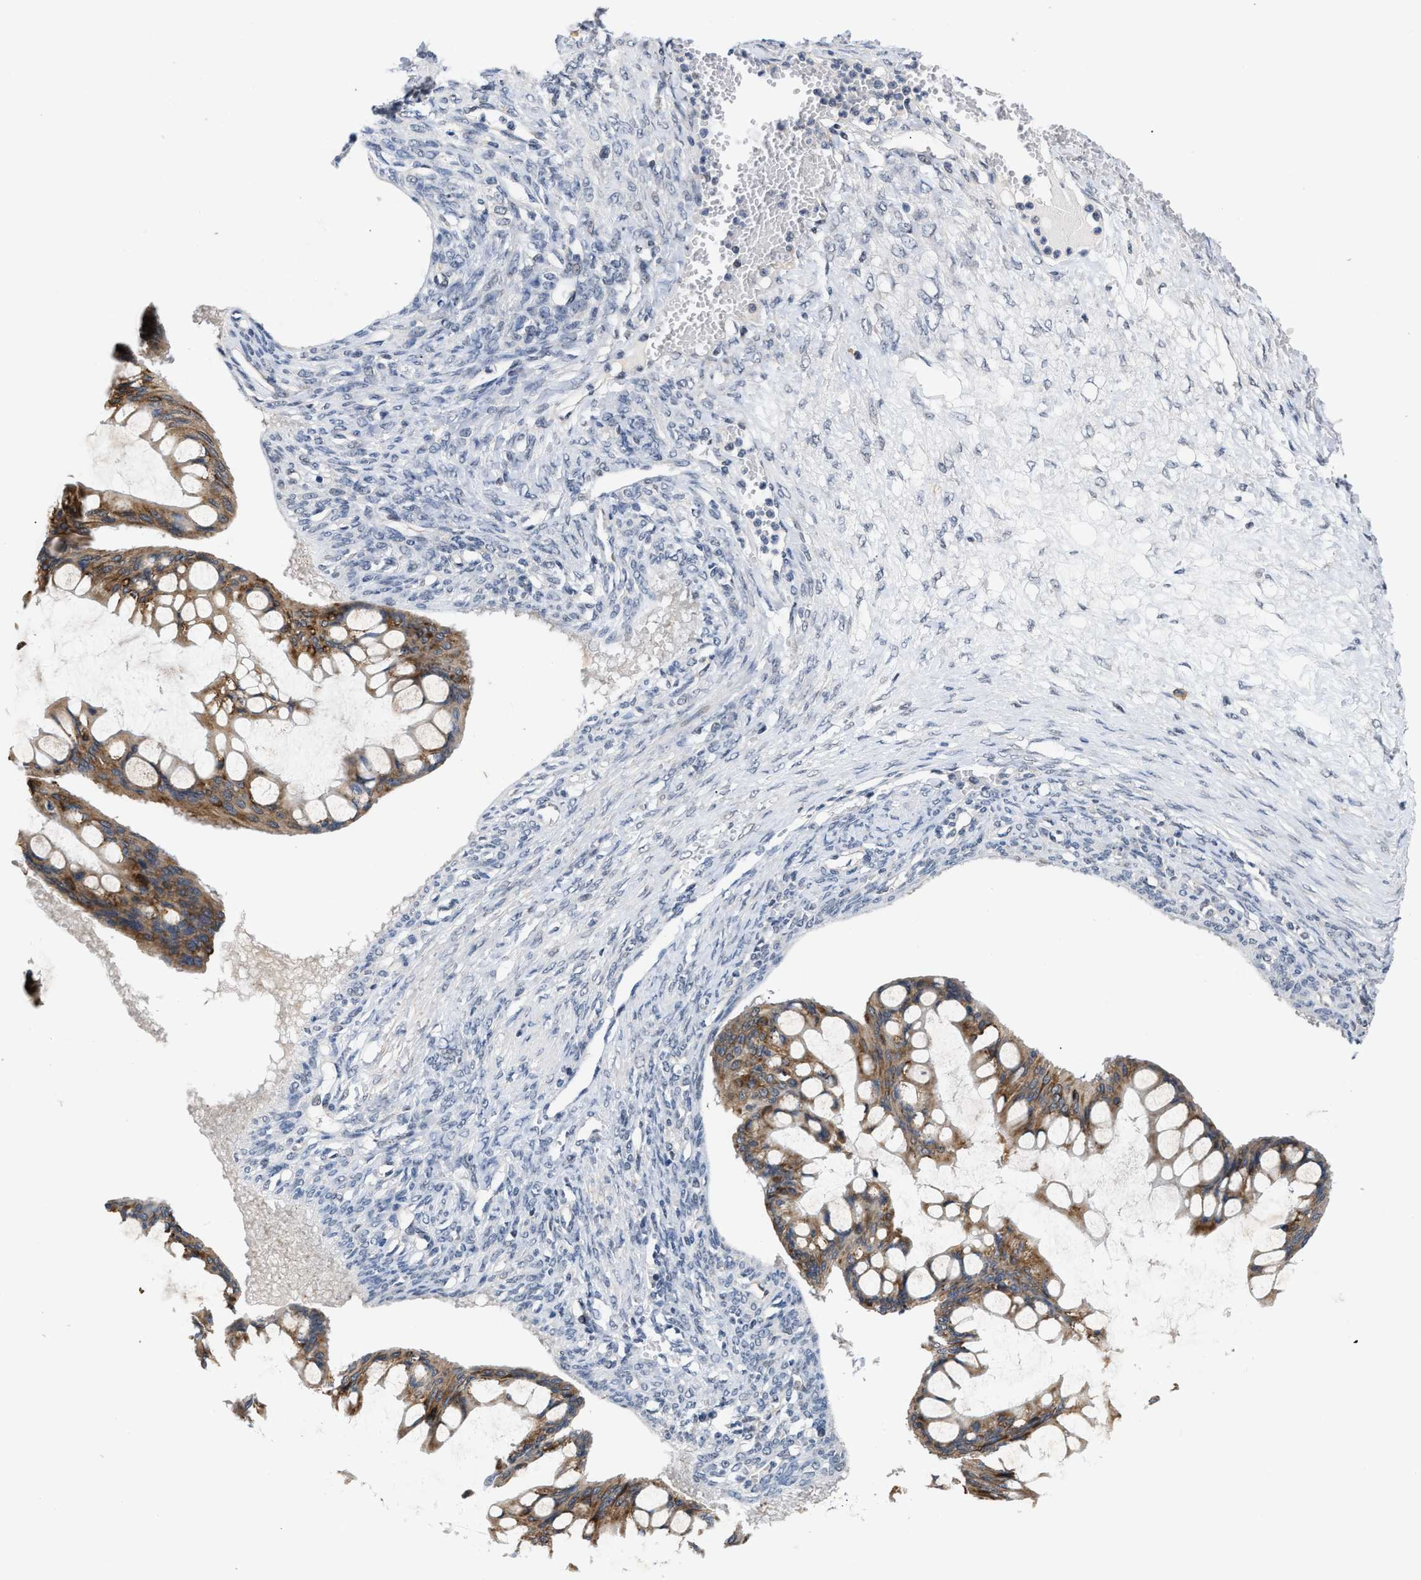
{"staining": {"intensity": "moderate", "quantity": ">75%", "location": "cytoplasmic/membranous"}, "tissue": "ovarian cancer", "cell_type": "Tumor cells", "image_type": "cancer", "snomed": [{"axis": "morphology", "description": "Cystadenocarcinoma, mucinous, NOS"}, {"axis": "topography", "description": "Ovary"}], "caption": "Immunohistochemistry photomicrograph of ovarian mucinous cystadenocarcinoma stained for a protein (brown), which reveals medium levels of moderate cytoplasmic/membranous expression in about >75% of tumor cells.", "gene": "TXNRD3", "patient": {"sex": "female", "age": 73}}